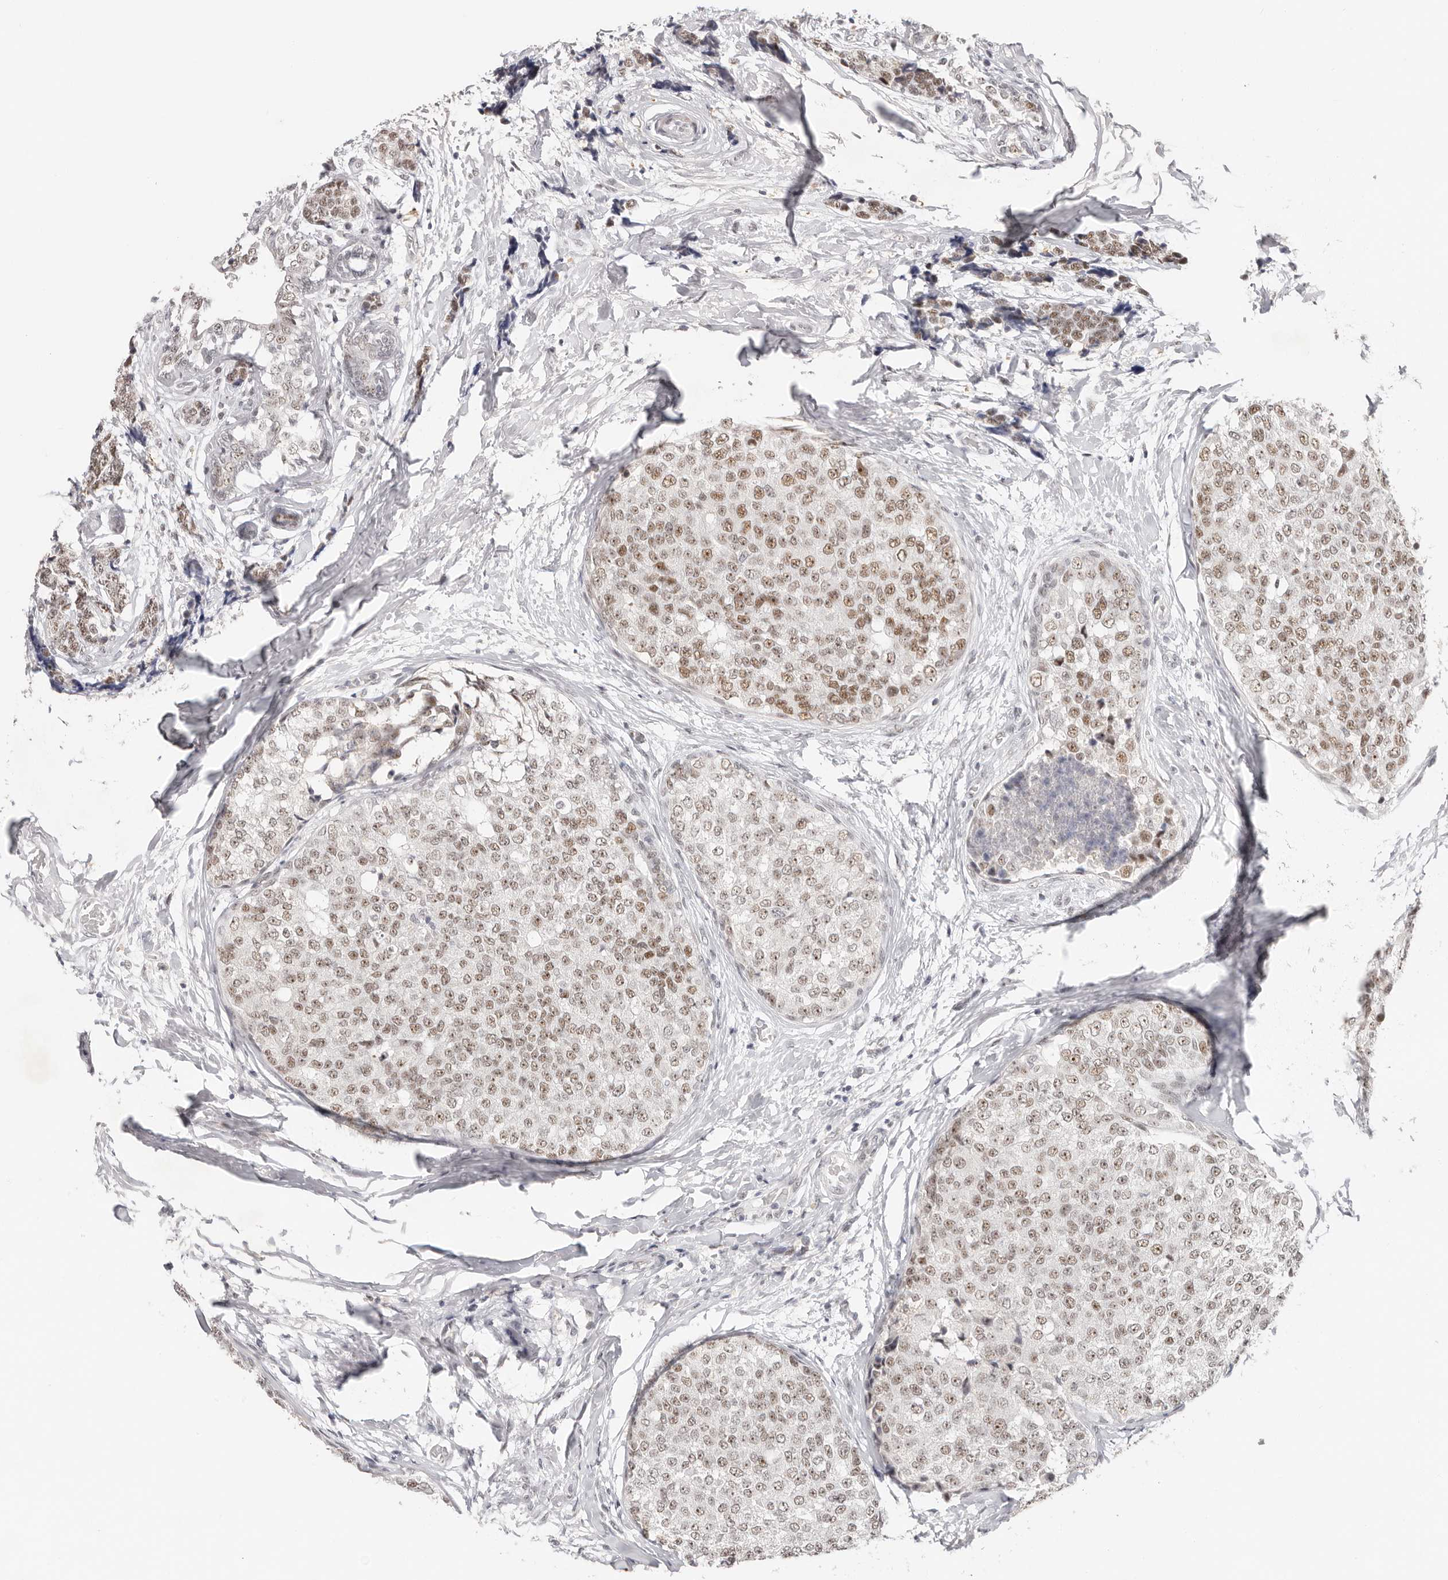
{"staining": {"intensity": "moderate", "quantity": ">75%", "location": "nuclear"}, "tissue": "breast cancer", "cell_type": "Tumor cells", "image_type": "cancer", "snomed": [{"axis": "morphology", "description": "Normal tissue, NOS"}, {"axis": "morphology", "description": "Duct carcinoma"}, {"axis": "topography", "description": "Breast"}], "caption": "About >75% of tumor cells in human breast cancer show moderate nuclear protein expression as visualized by brown immunohistochemical staining.", "gene": "LARP7", "patient": {"sex": "female", "age": 43}}